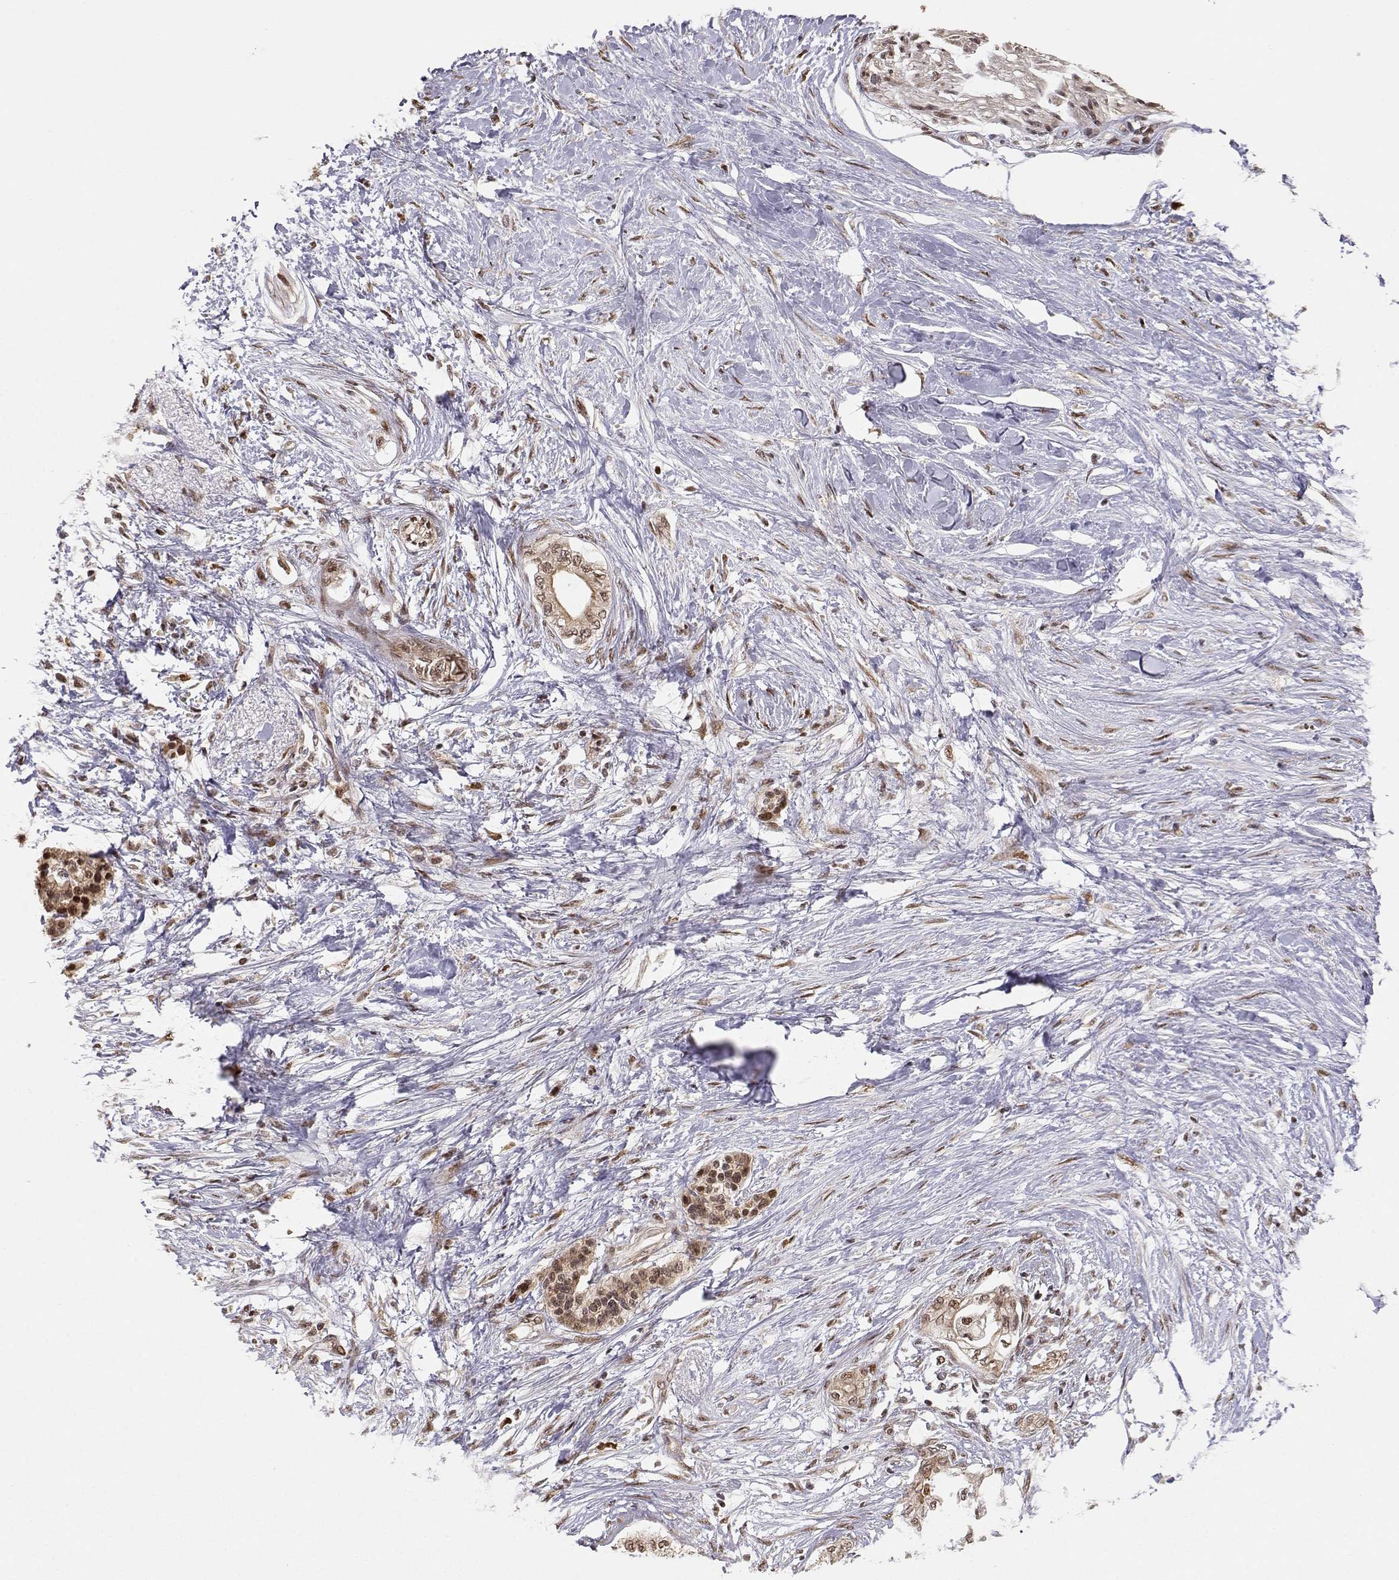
{"staining": {"intensity": "moderate", "quantity": ">75%", "location": "cytoplasmic/membranous,nuclear"}, "tissue": "pancreatic cancer", "cell_type": "Tumor cells", "image_type": "cancer", "snomed": [{"axis": "morphology", "description": "Normal tissue, NOS"}, {"axis": "morphology", "description": "Adenocarcinoma, NOS"}, {"axis": "topography", "description": "Pancreas"}, {"axis": "topography", "description": "Duodenum"}], "caption": "The photomicrograph demonstrates staining of pancreatic adenocarcinoma, revealing moderate cytoplasmic/membranous and nuclear protein expression (brown color) within tumor cells.", "gene": "BRCA1", "patient": {"sex": "female", "age": 60}}